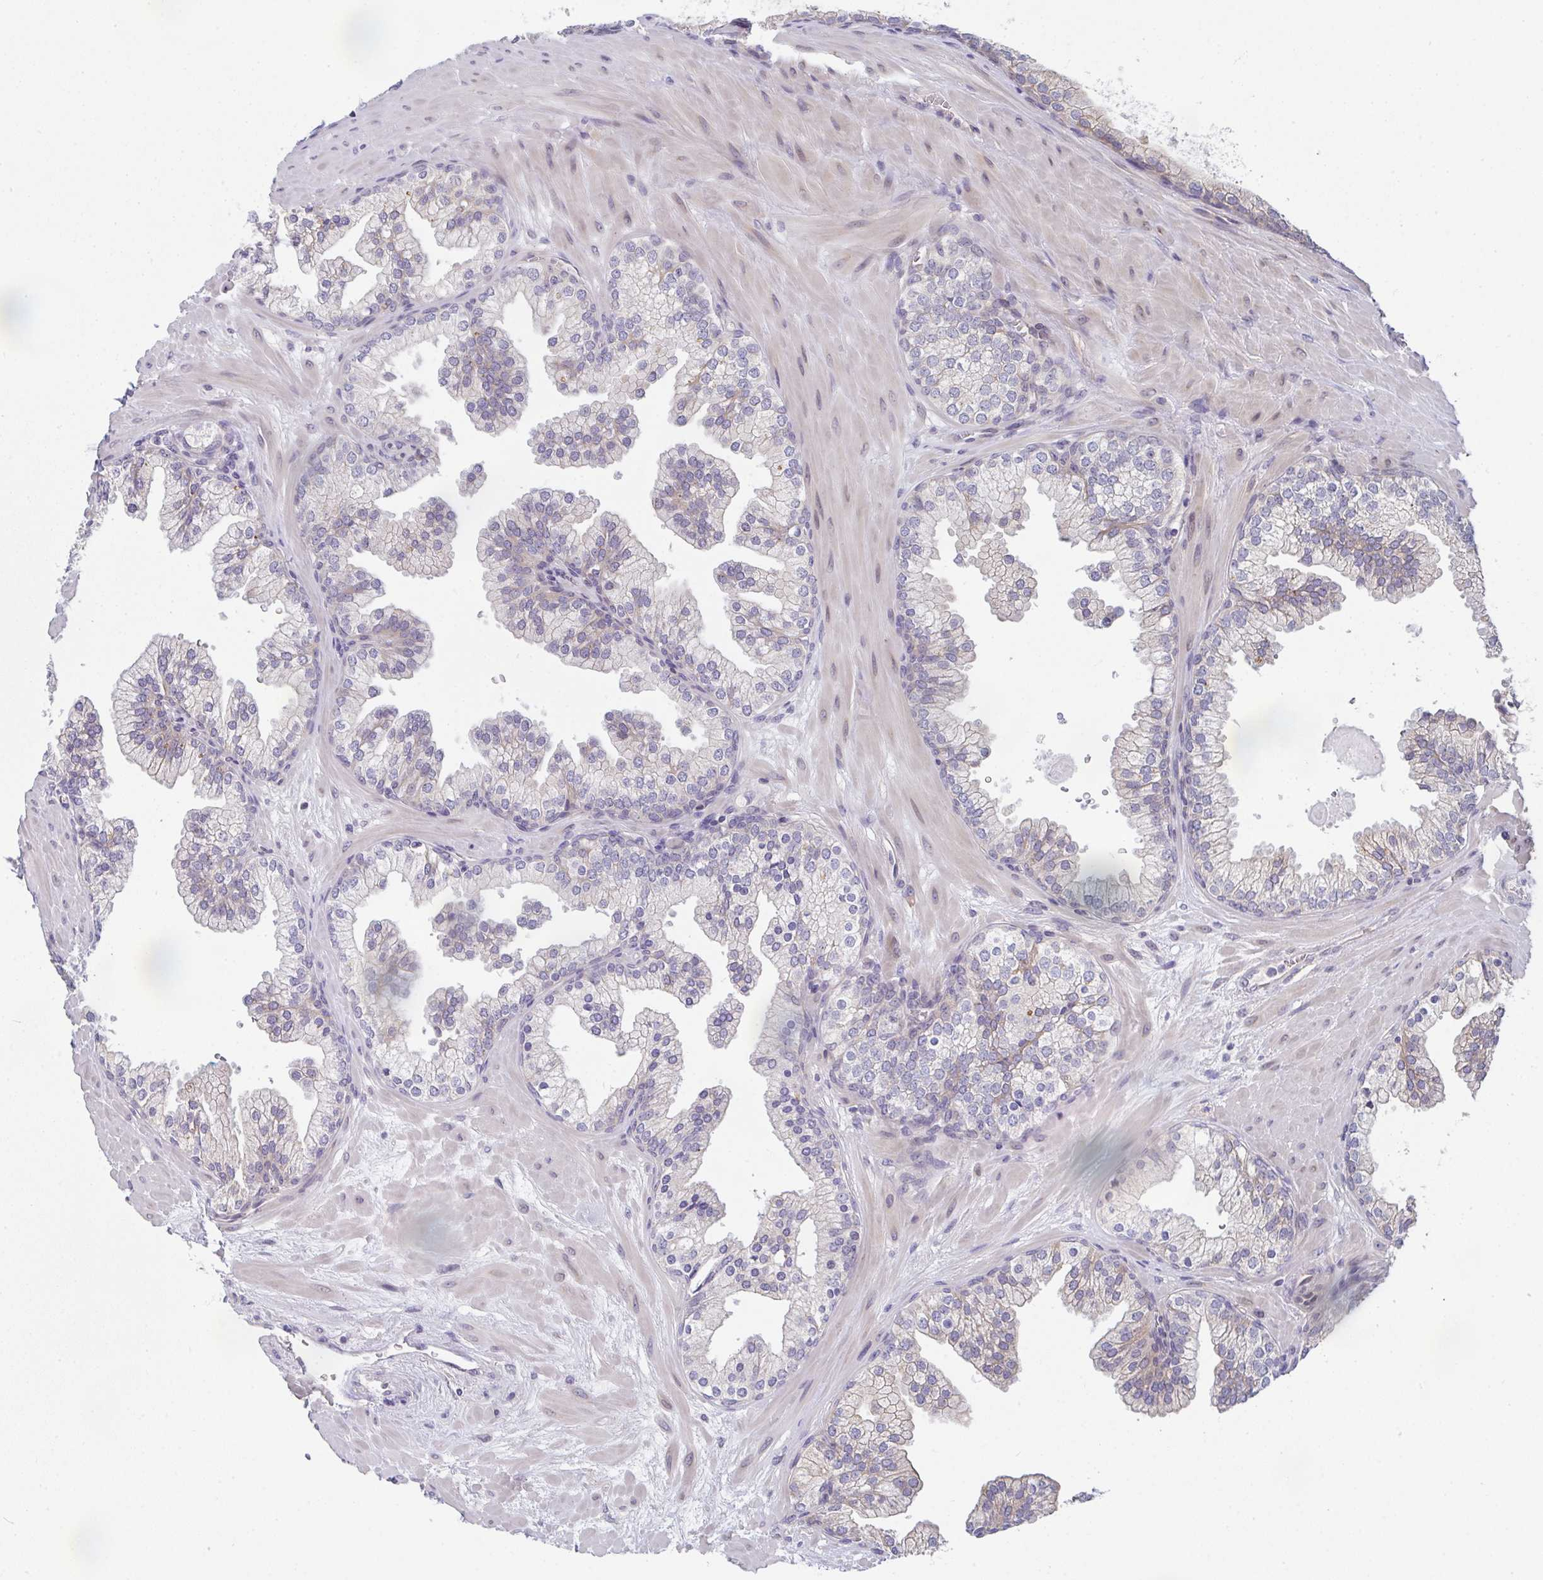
{"staining": {"intensity": "weak", "quantity": "<25%", "location": "cytoplasmic/membranous"}, "tissue": "prostate", "cell_type": "Glandular cells", "image_type": "normal", "snomed": [{"axis": "morphology", "description": "Normal tissue, NOS"}, {"axis": "topography", "description": "Prostate"}, {"axis": "topography", "description": "Peripheral nerve tissue"}], "caption": "This is an immunohistochemistry (IHC) histopathology image of benign human prostate. There is no positivity in glandular cells.", "gene": "TNFRSF10A", "patient": {"sex": "male", "age": 61}}